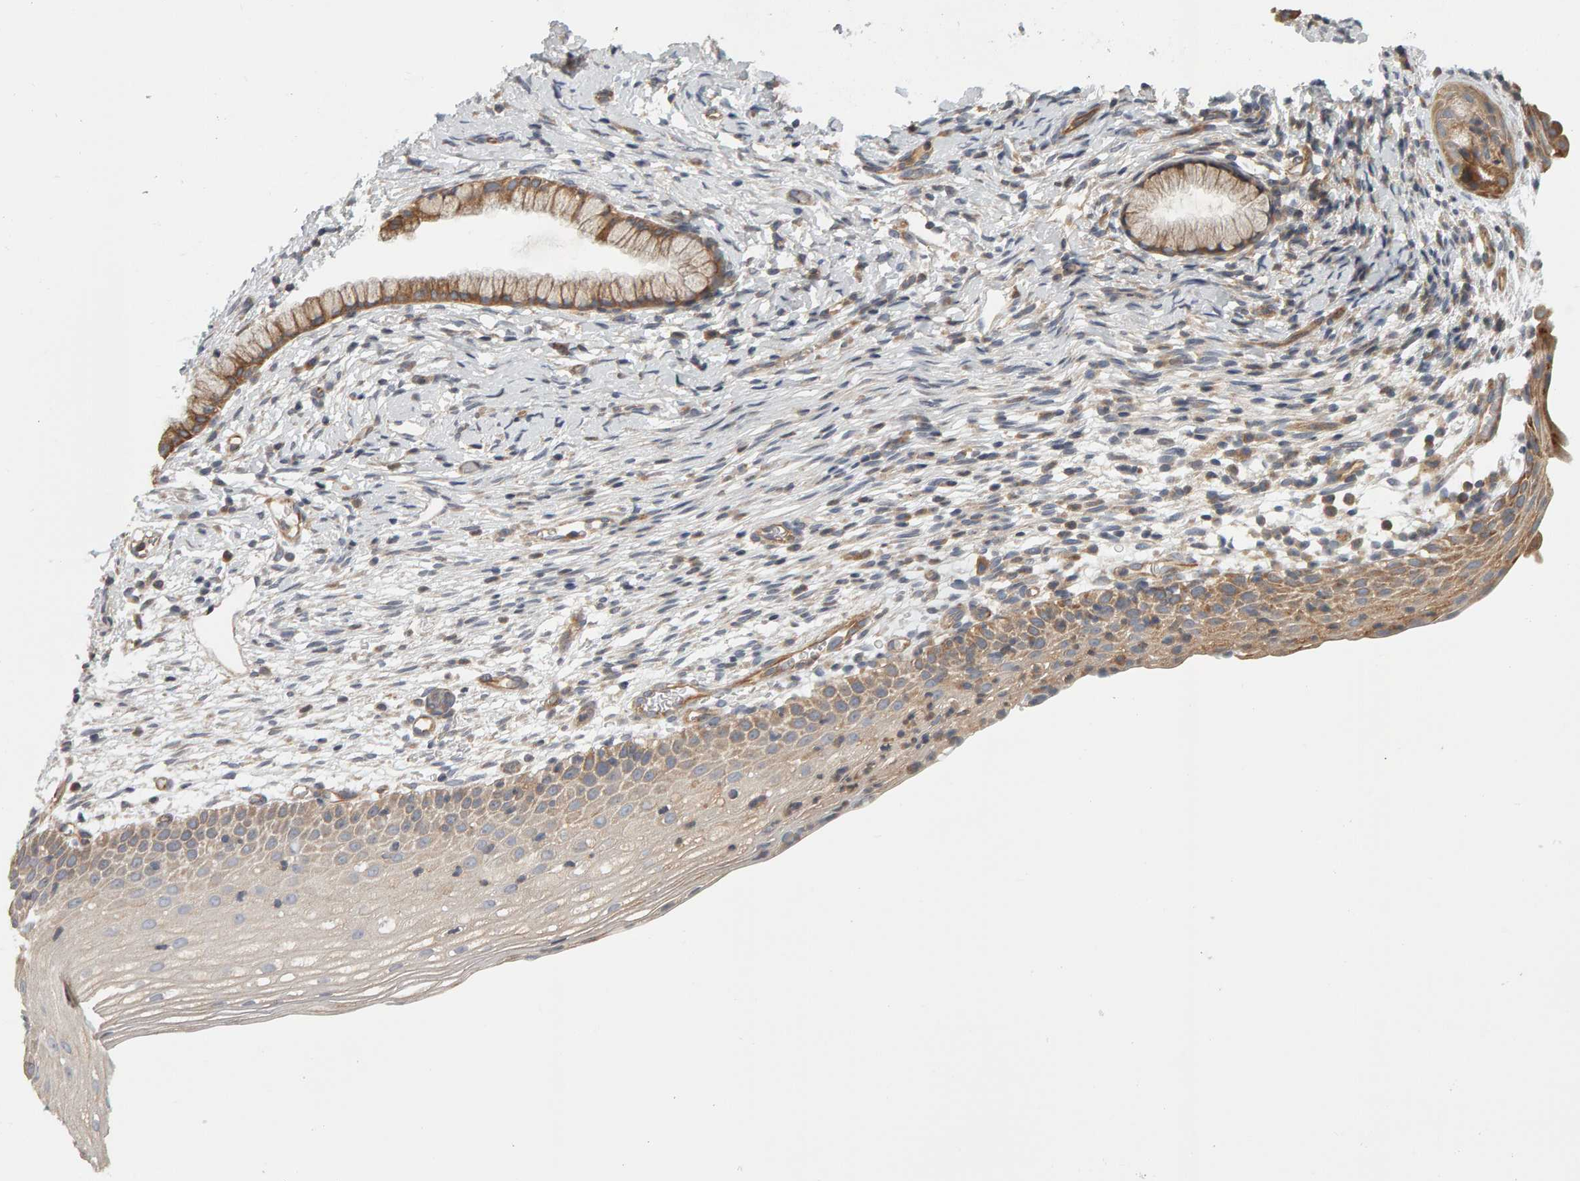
{"staining": {"intensity": "moderate", "quantity": ">75%", "location": "cytoplasmic/membranous"}, "tissue": "cervix", "cell_type": "Glandular cells", "image_type": "normal", "snomed": [{"axis": "morphology", "description": "Normal tissue, NOS"}, {"axis": "topography", "description": "Cervix"}], "caption": "IHC of benign cervix shows medium levels of moderate cytoplasmic/membranous expression in about >75% of glandular cells.", "gene": "C9orf72", "patient": {"sex": "female", "age": 72}}